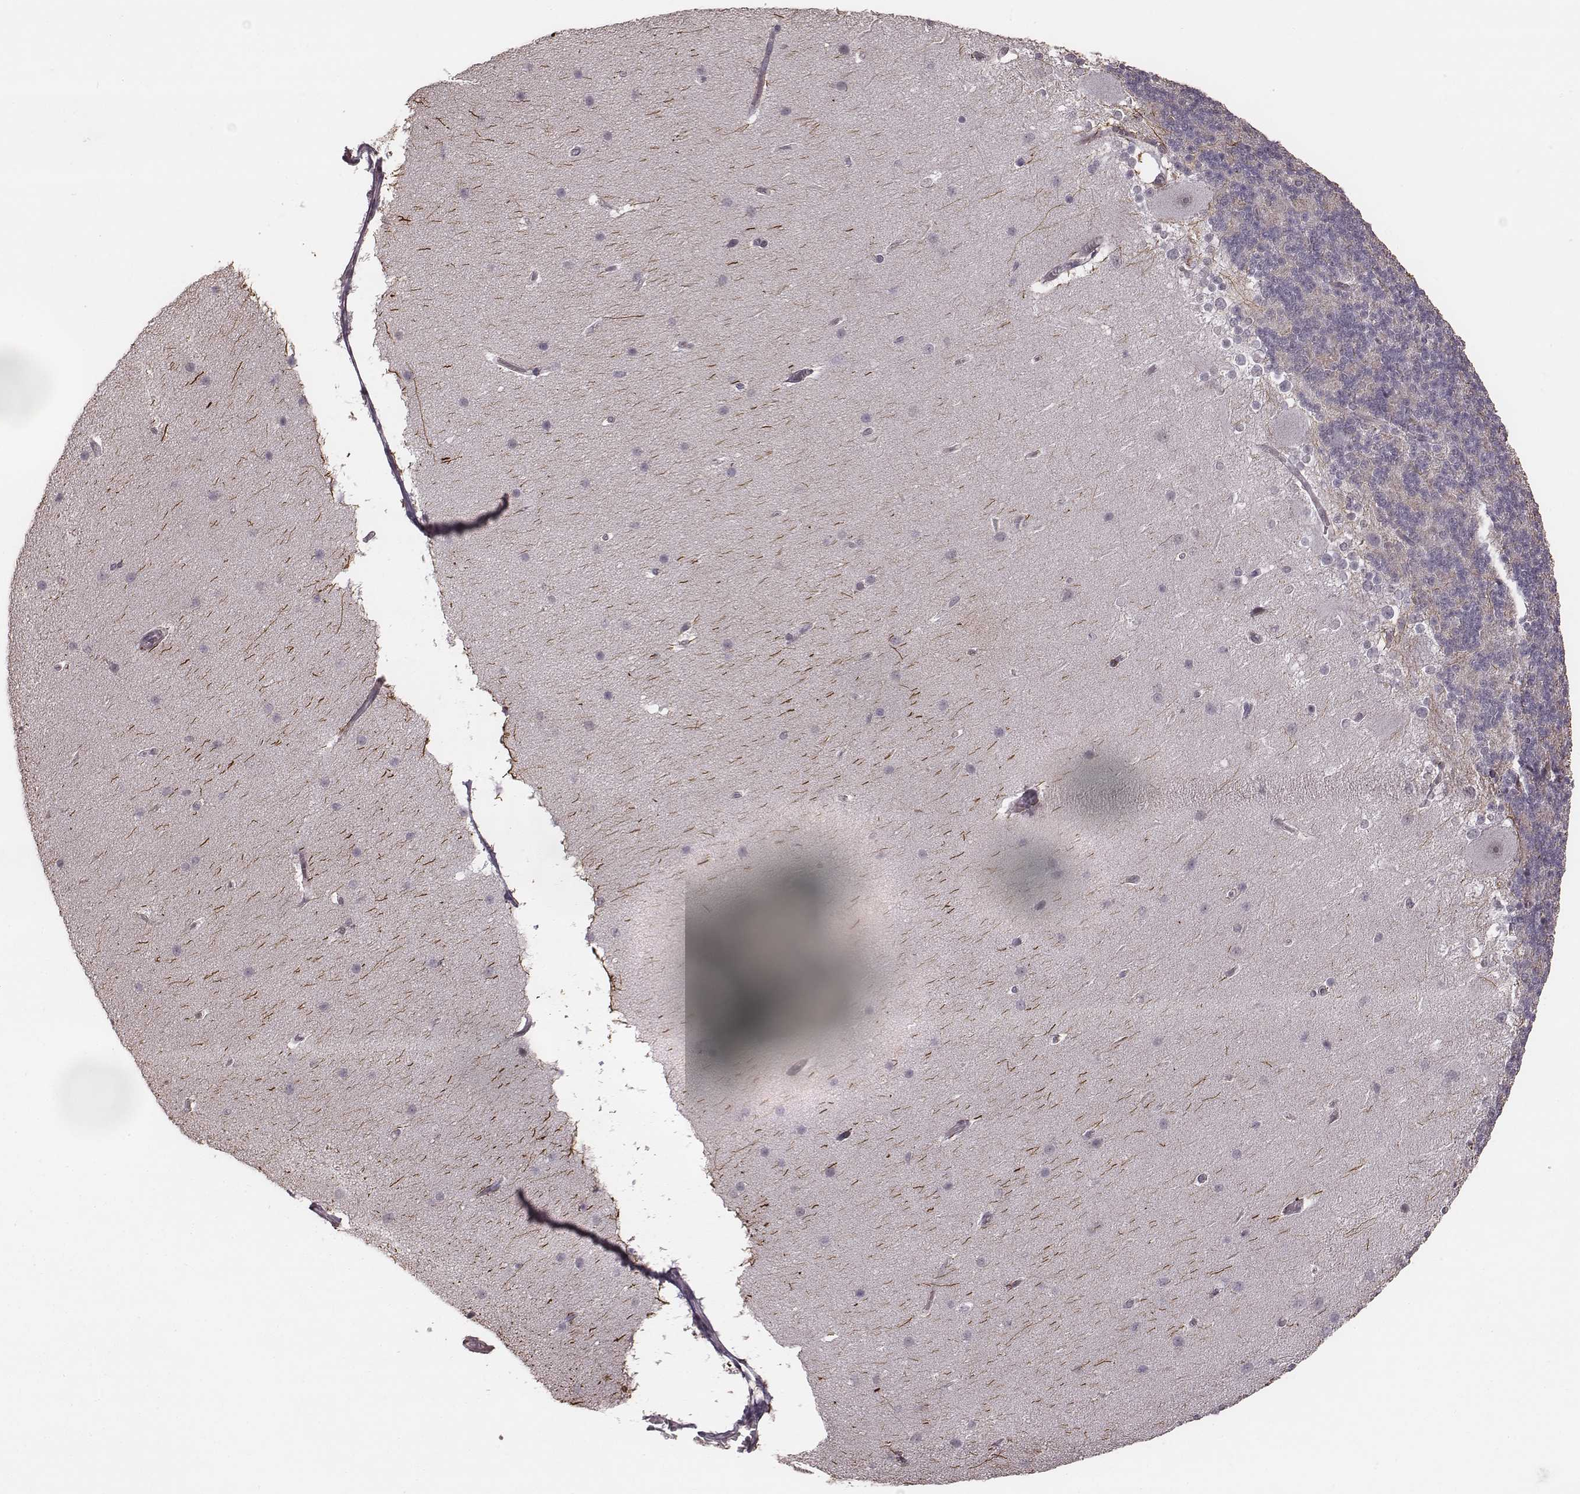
{"staining": {"intensity": "negative", "quantity": "none", "location": "none"}, "tissue": "cerebellum", "cell_type": "Cells in granular layer", "image_type": "normal", "snomed": [{"axis": "morphology", "description": "Normal tissue, NOS"}, {"axis": "topography", "description": "Cerebellum"}], "caption": "Immunohistochemistry histopathology image of normal human cerebellum stained for a protein (brown), which displays no expression in cells in granular layer.", "gene": "SLC7A4", "patient": {"sex": "female", "age": 19}}